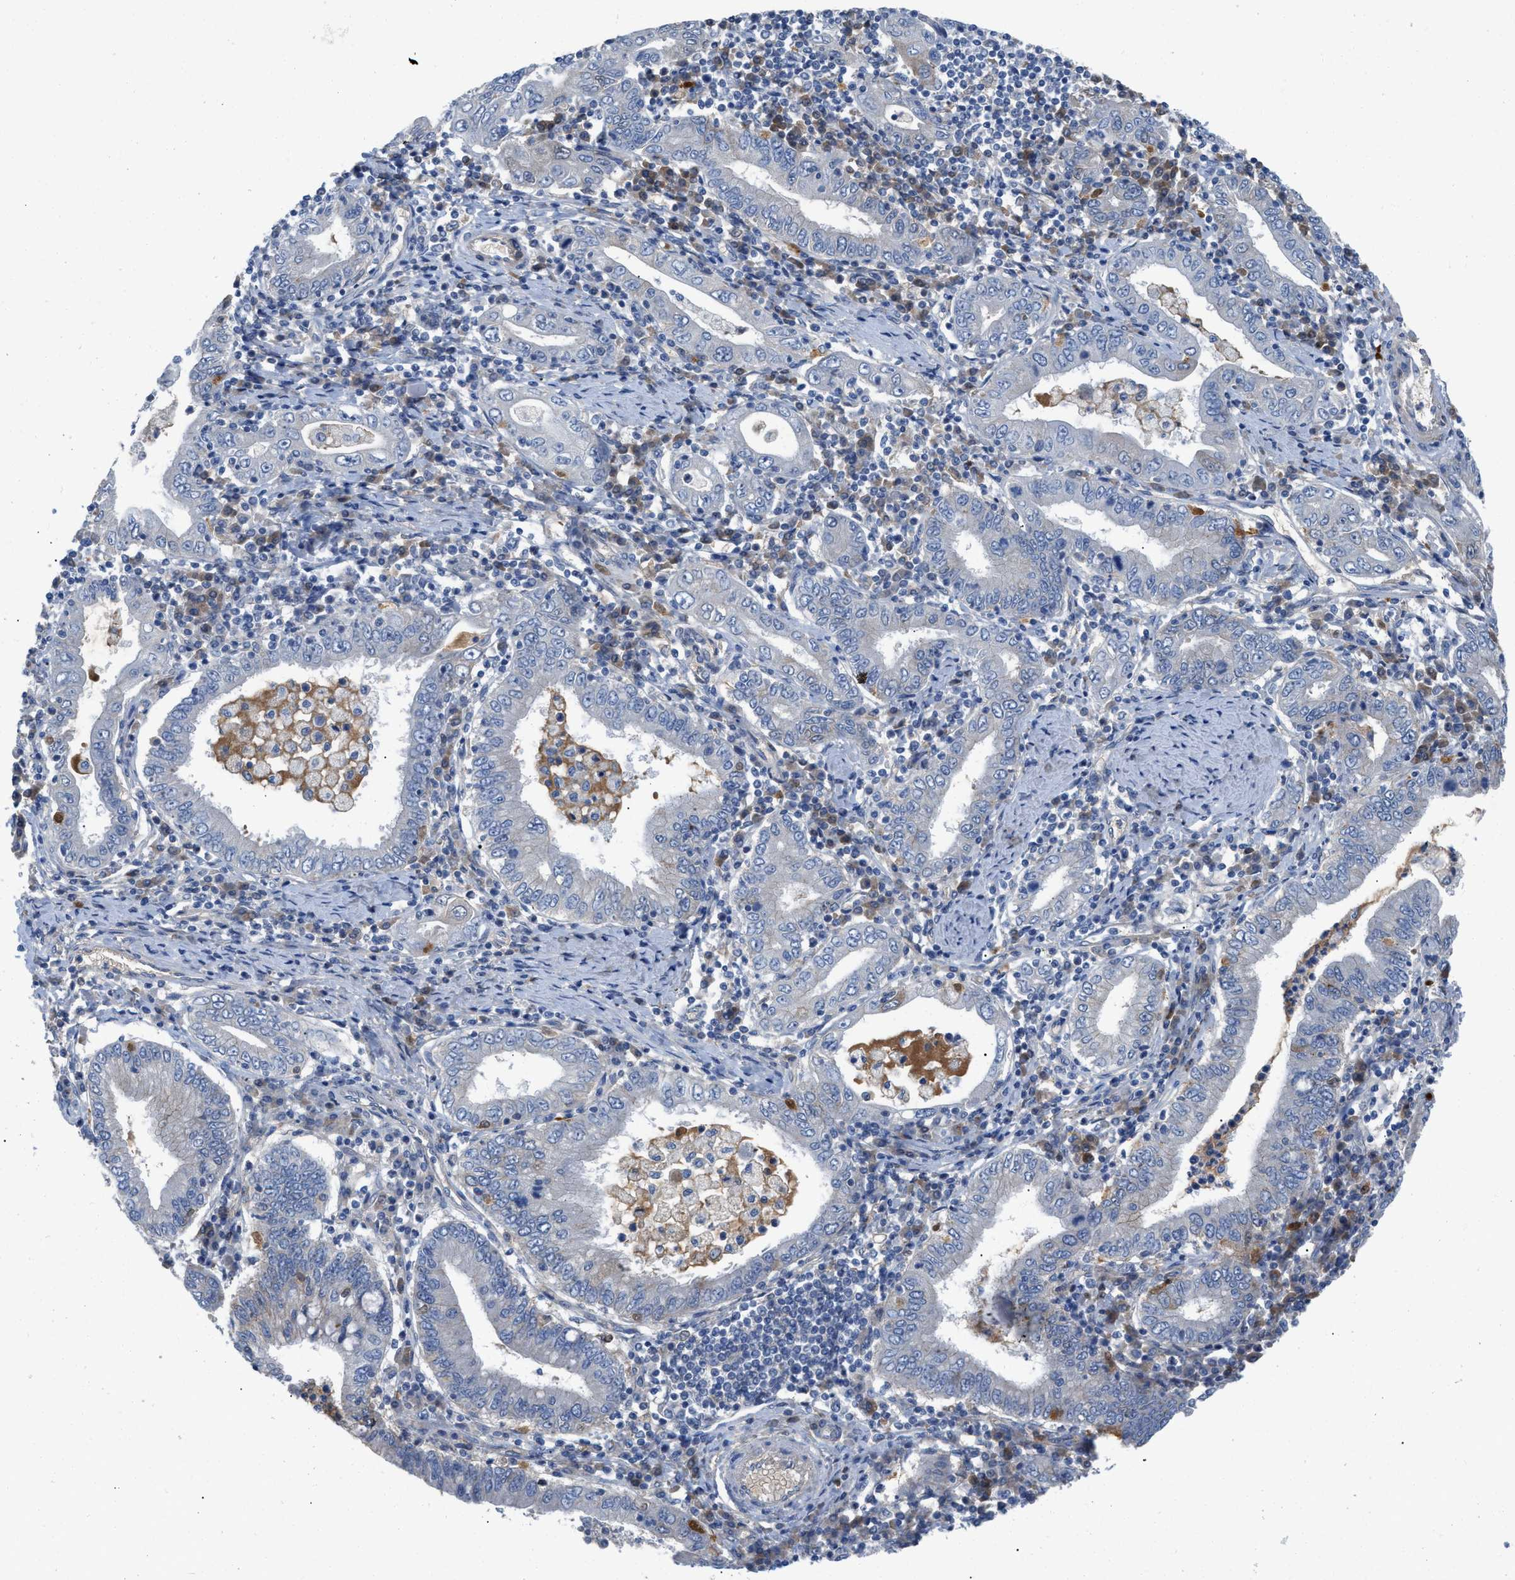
{"staining": {"intensity": "negative", "quantity": "none", "location": "none"}, "tissue": "stomach cancer", "cell_type": "Tumor cells", "image_type": "cancer", "snomed": [{"axis": "morphology", "description": "Normal tissue, NOS"}, {"axis": "morphology", "description": "Adenocarcinoma, NOS"}, {"axis": "topography", "description": "Esophagus"}, {"axis": "topography", "description": "Stomach, upper"}, {"axis": "topography", "description": "Peripheral nerve tissue"}], "caption": "DAB (3,3'-diaminobenzidine) immunohistochemical staining of stomach cancer exhibits no significant expression in tumor cells.", "gene": "HPX", "patient": {"sex": "male", "age": 62}}